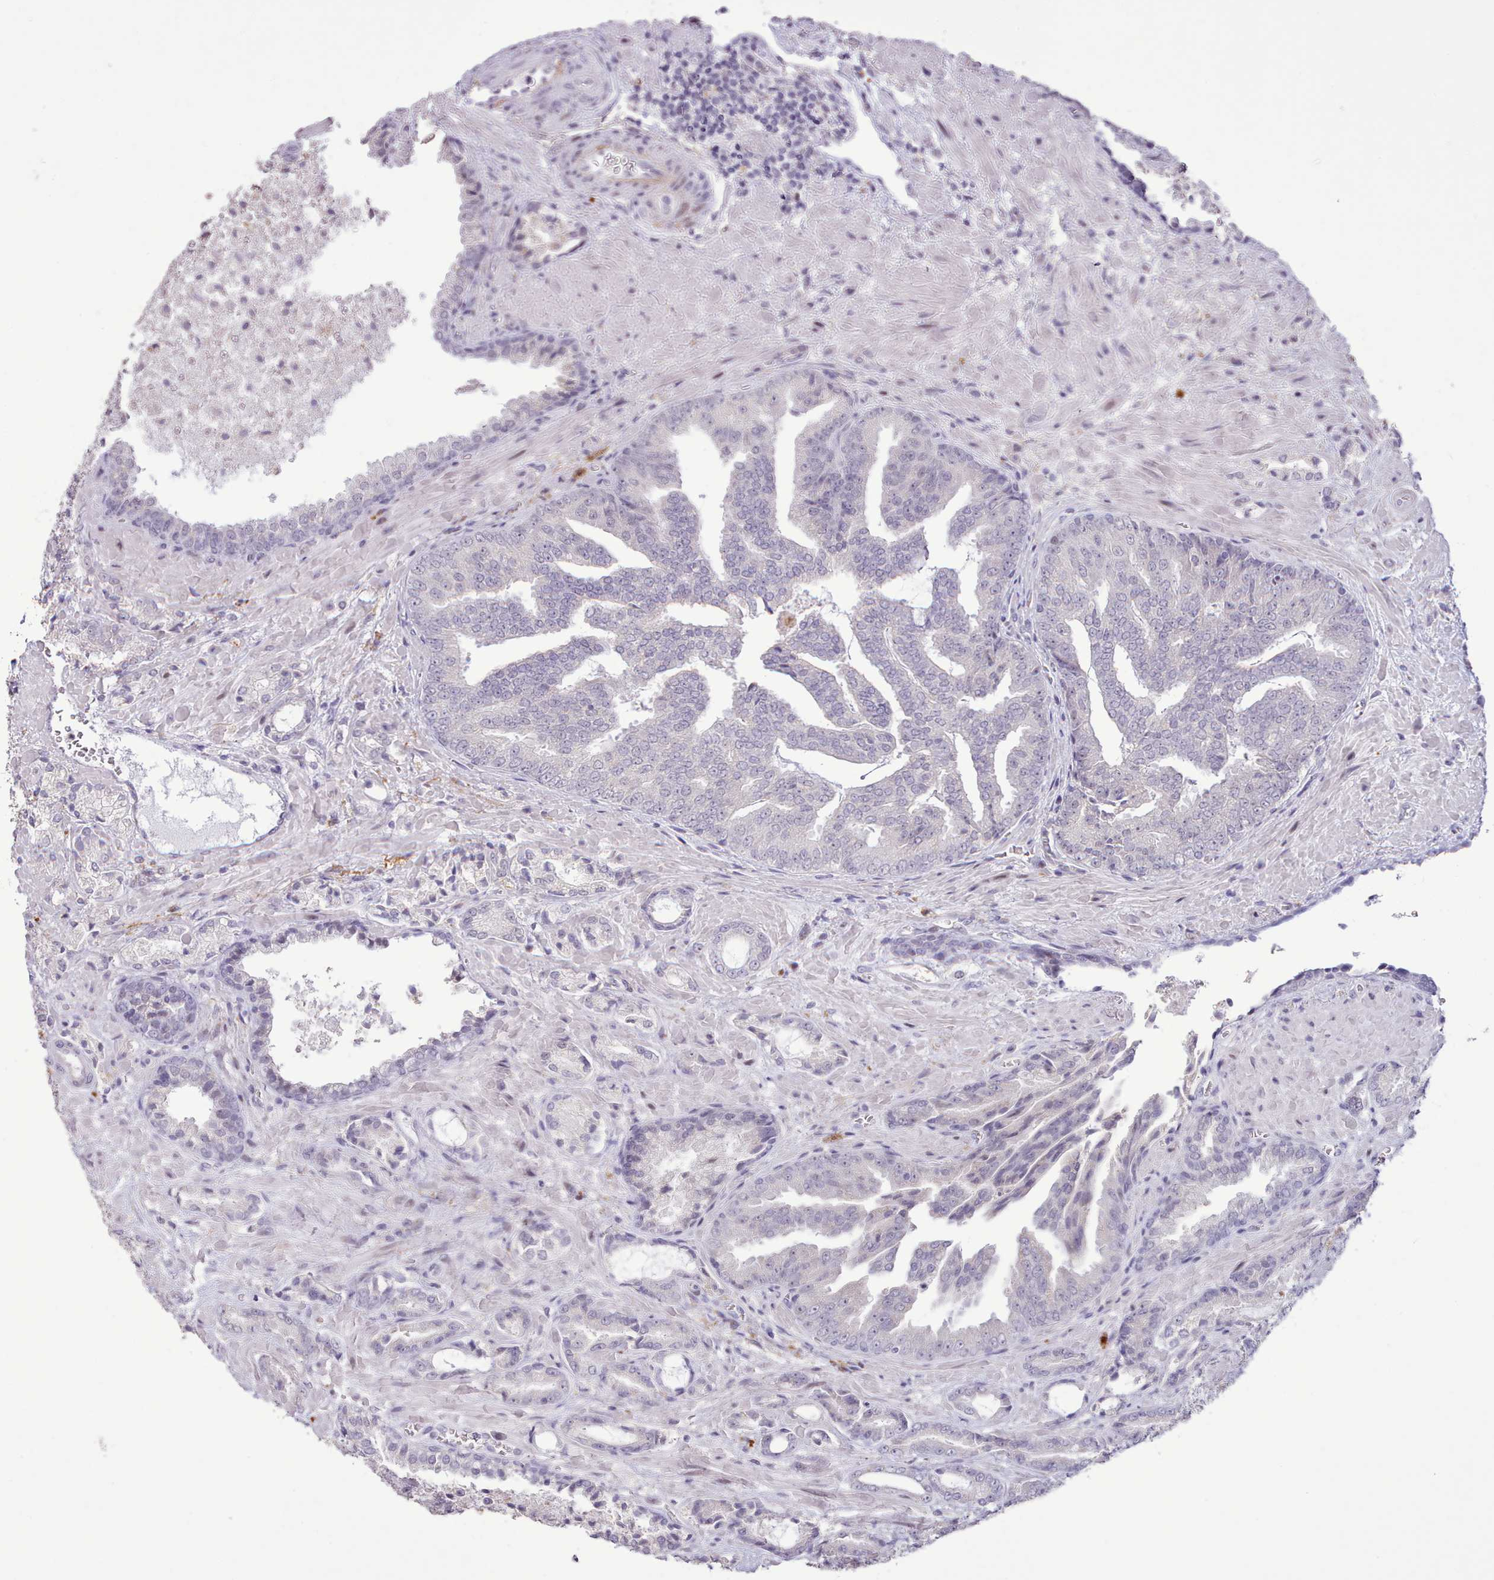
{"staining": {"intensity": "negative", "quantity": "none", "location": "none"}, "tissue": "prostate cancer", "cell_type": "Tumor cells", "image_type": "cancer", "snomed": [{"axis": "morphology", "description": "Adenocarcinoma, High grade"}, {"axis": "topography", "description": "Prostate"}], "caption": "DAB immunohistochemical staining of human adenocarcinoma (high-grade) (prostate) shows no significant expression in tumor cells.", "gene": "TAF15", "patient": {"sex": "male", "age": 68}}